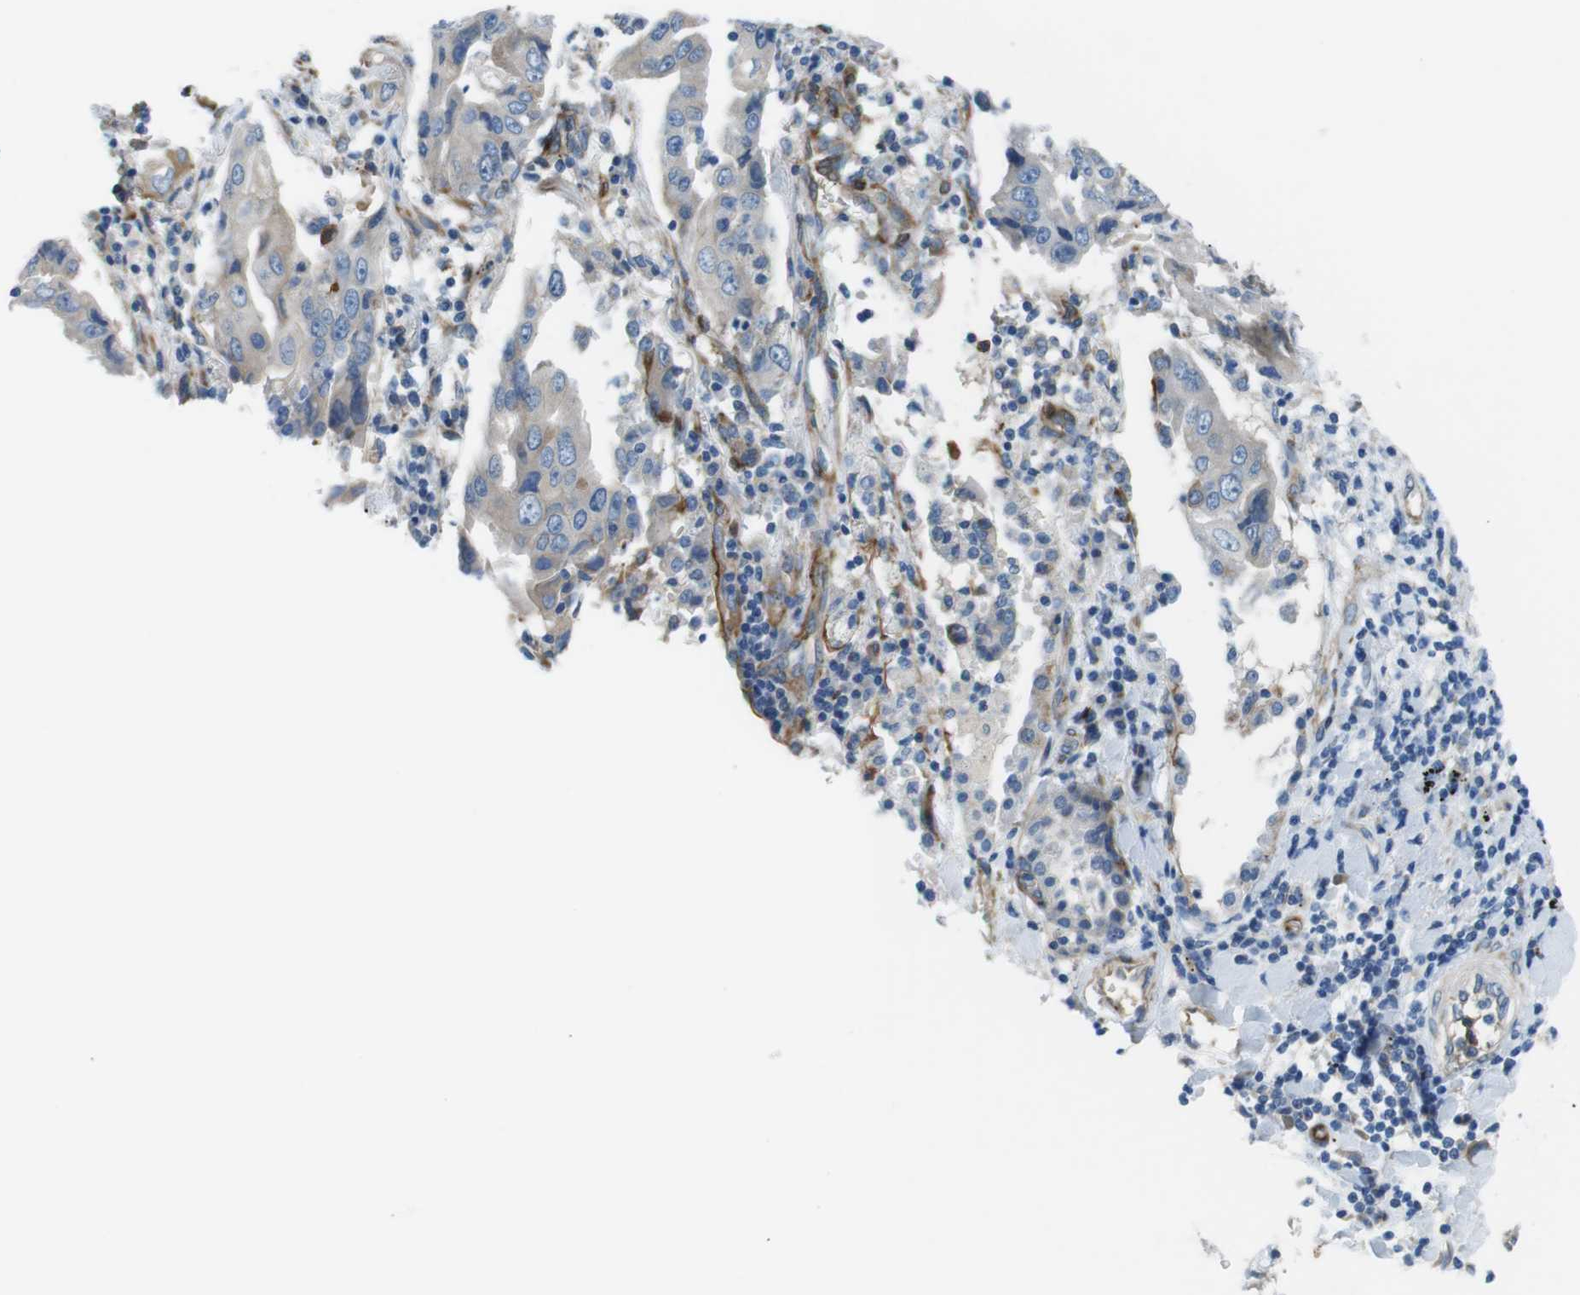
{"staining": {"intensity": "weak", "quantity": "25%-75%", "location": "cytoplasmic/membranous"}, "tissue": "lung cancer", "cell_type": "Tumor cells", "image_type": "cancer", "snomed": [{"axis": "morphology", "description": "Adenocarcinoma, NOS"}, {"axis": "topography", "description": "Lung"}], "caption": "Weak cytoplasmic/membranous protein staining is identified in about 25%-75% of tumor cells in lung adenocarcinoma. Nuclei are stained in blue.", "gene": "EMP2", "patient": {"sex": "female", "age": 65}}